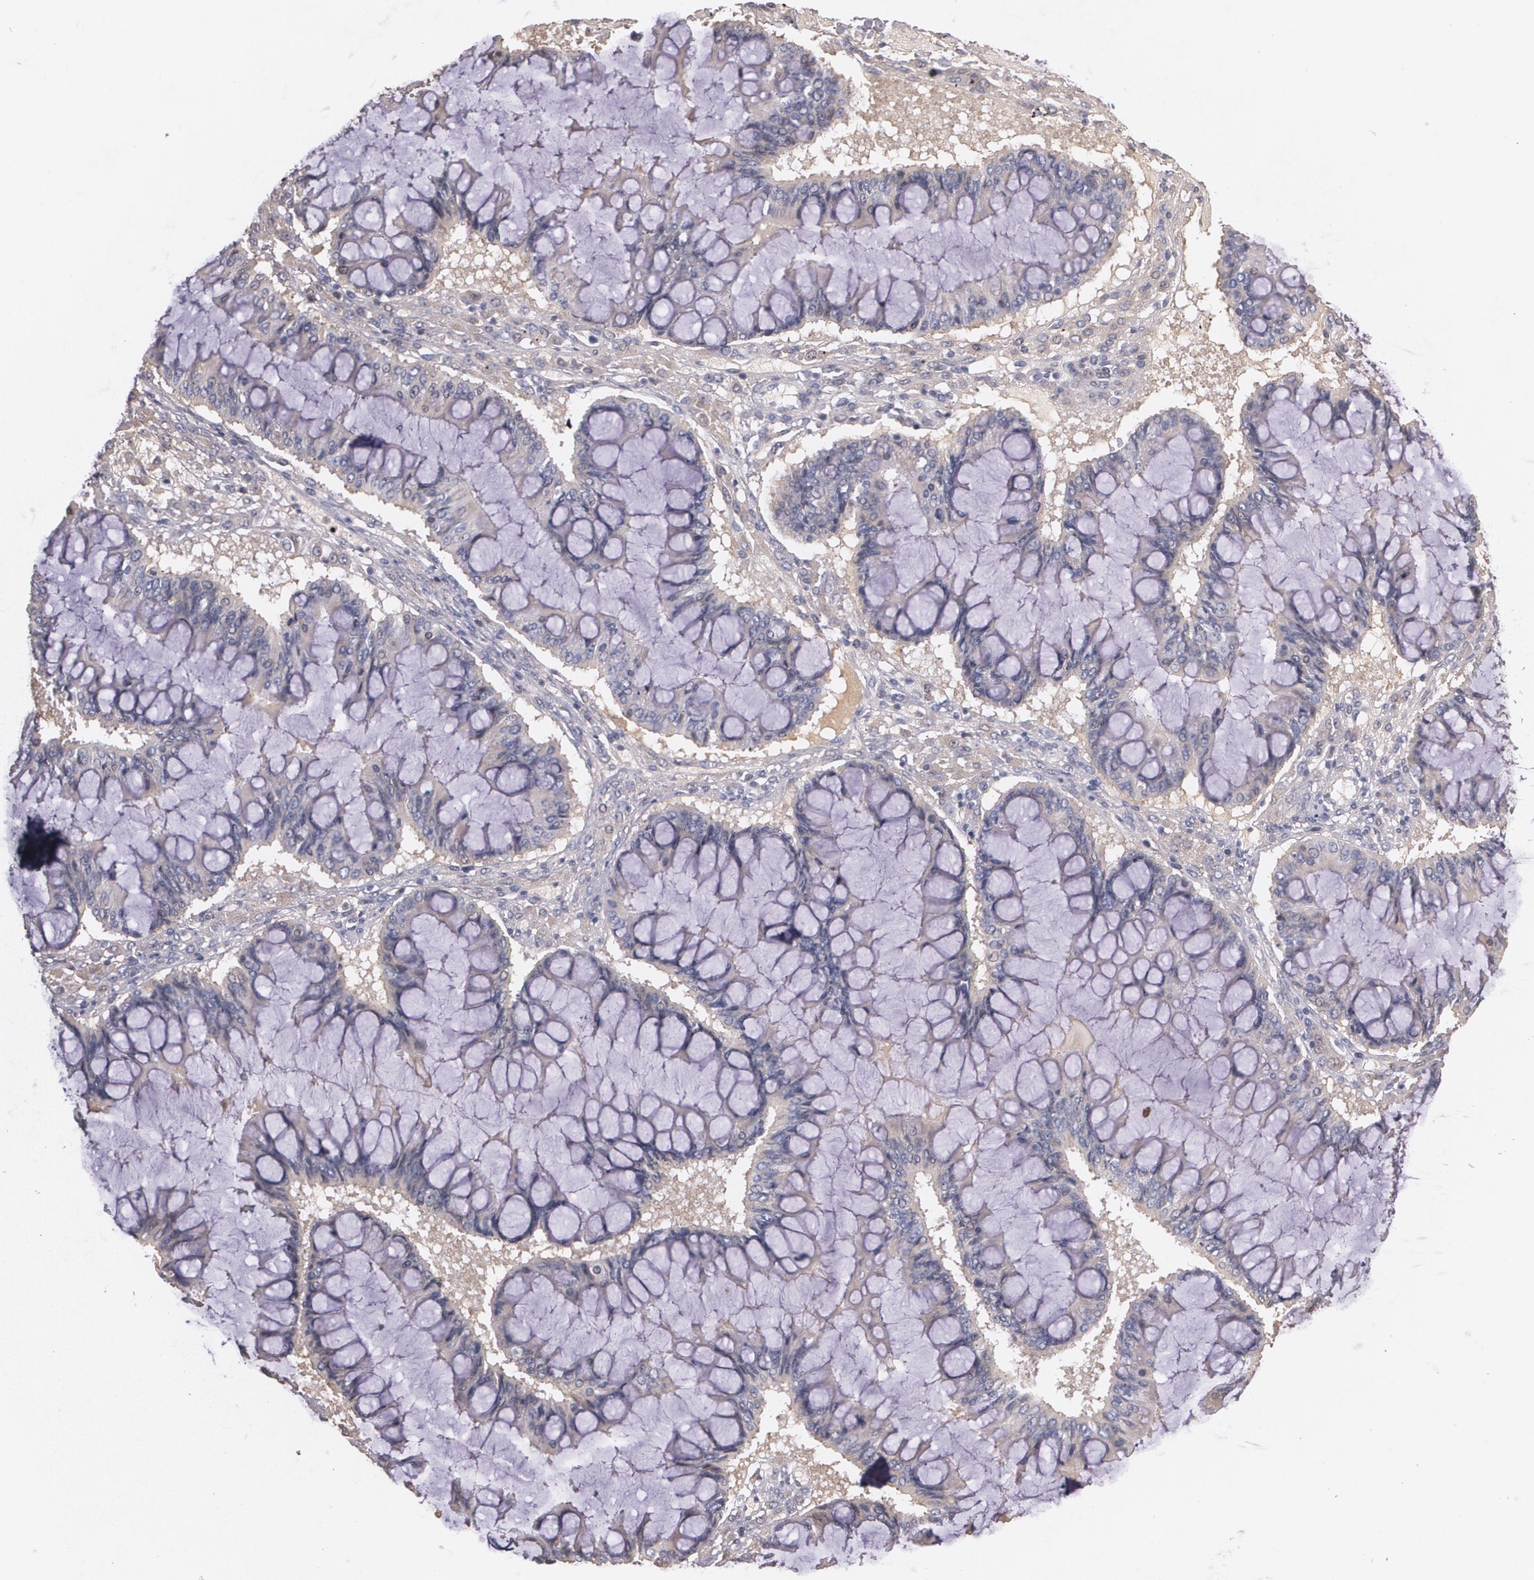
{"staining": {"intensity": "weak", "quantity": "25%-75%", "location": "cytoplasmic/membranous"}, "tissue": "ovarian cancer", "cell_type": "Tumor cells", "image_type": "cancer", "snomed": [{"axis": "morphology", "description": "Cystadenocarcinoma, mucinous, NOS"}, {"axis": "topography", "description": "Ovary"}], "caption": "This is a micrograph of immunohistochemistry staining of mucinous cystadenocarcinoma (ovarian), which shows weak staining in the cytoplasmic/membranous of tumor cells.", "gene": "AMBP", "patient": {"sex": "female", "age": 73}}